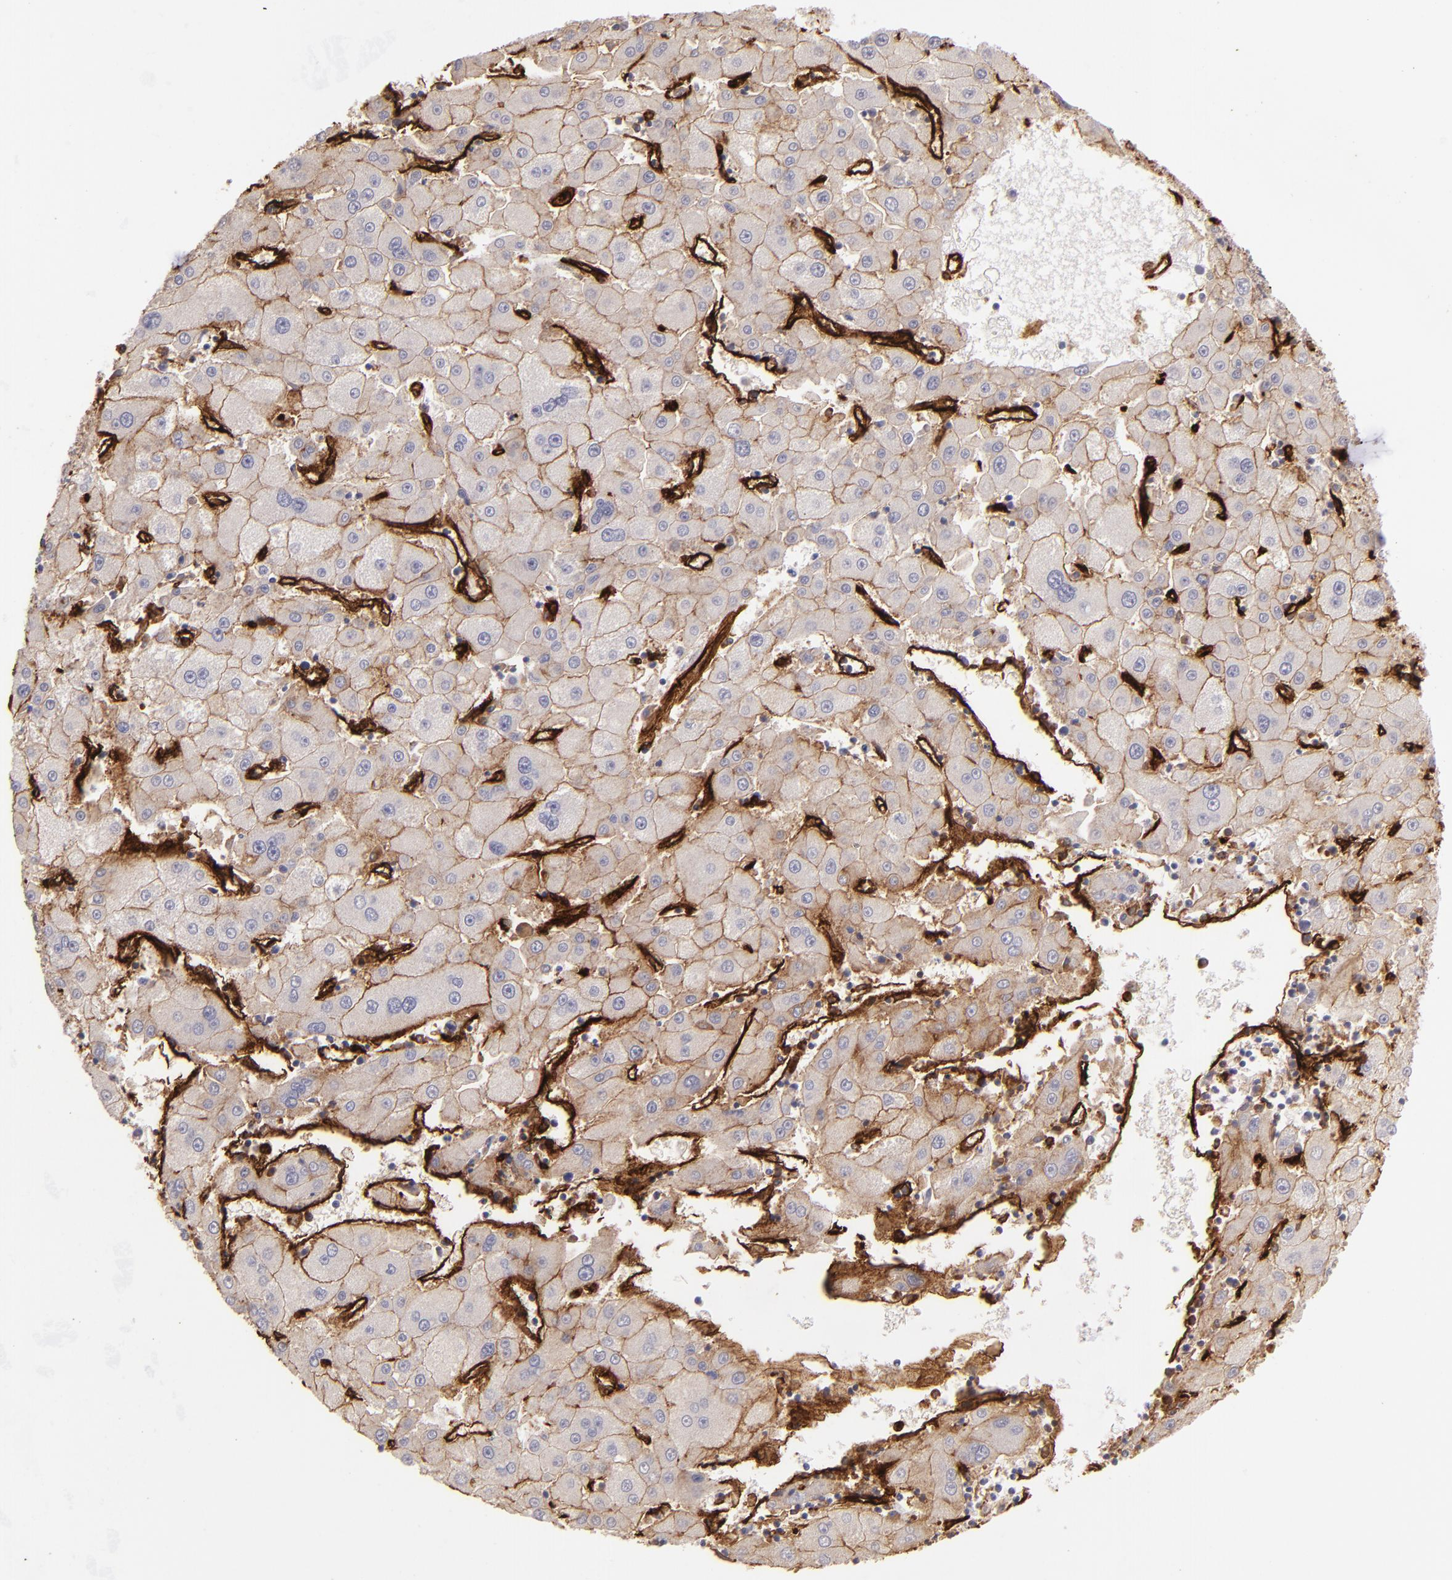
{"staining": {"intensity": "negative", "quantity": "none", "location": "none"}, "tissue": "liver cancer", "cell_type": "Tumor cells", "image_type": "cancer", "snomed": [{"axis": "morphology", "description": "Carcinoma, Hepatocellular, NOS"}, {"axis": "topography", "description": "Liver"}], "caption": "There is no significant staining in tumor cells of liver hepatocellular carcinoma. (Brightfield microscopy of DAB IHC at high magnification).", "gene": "DYSF", "patient": {"sex": "male", "age": 72}}